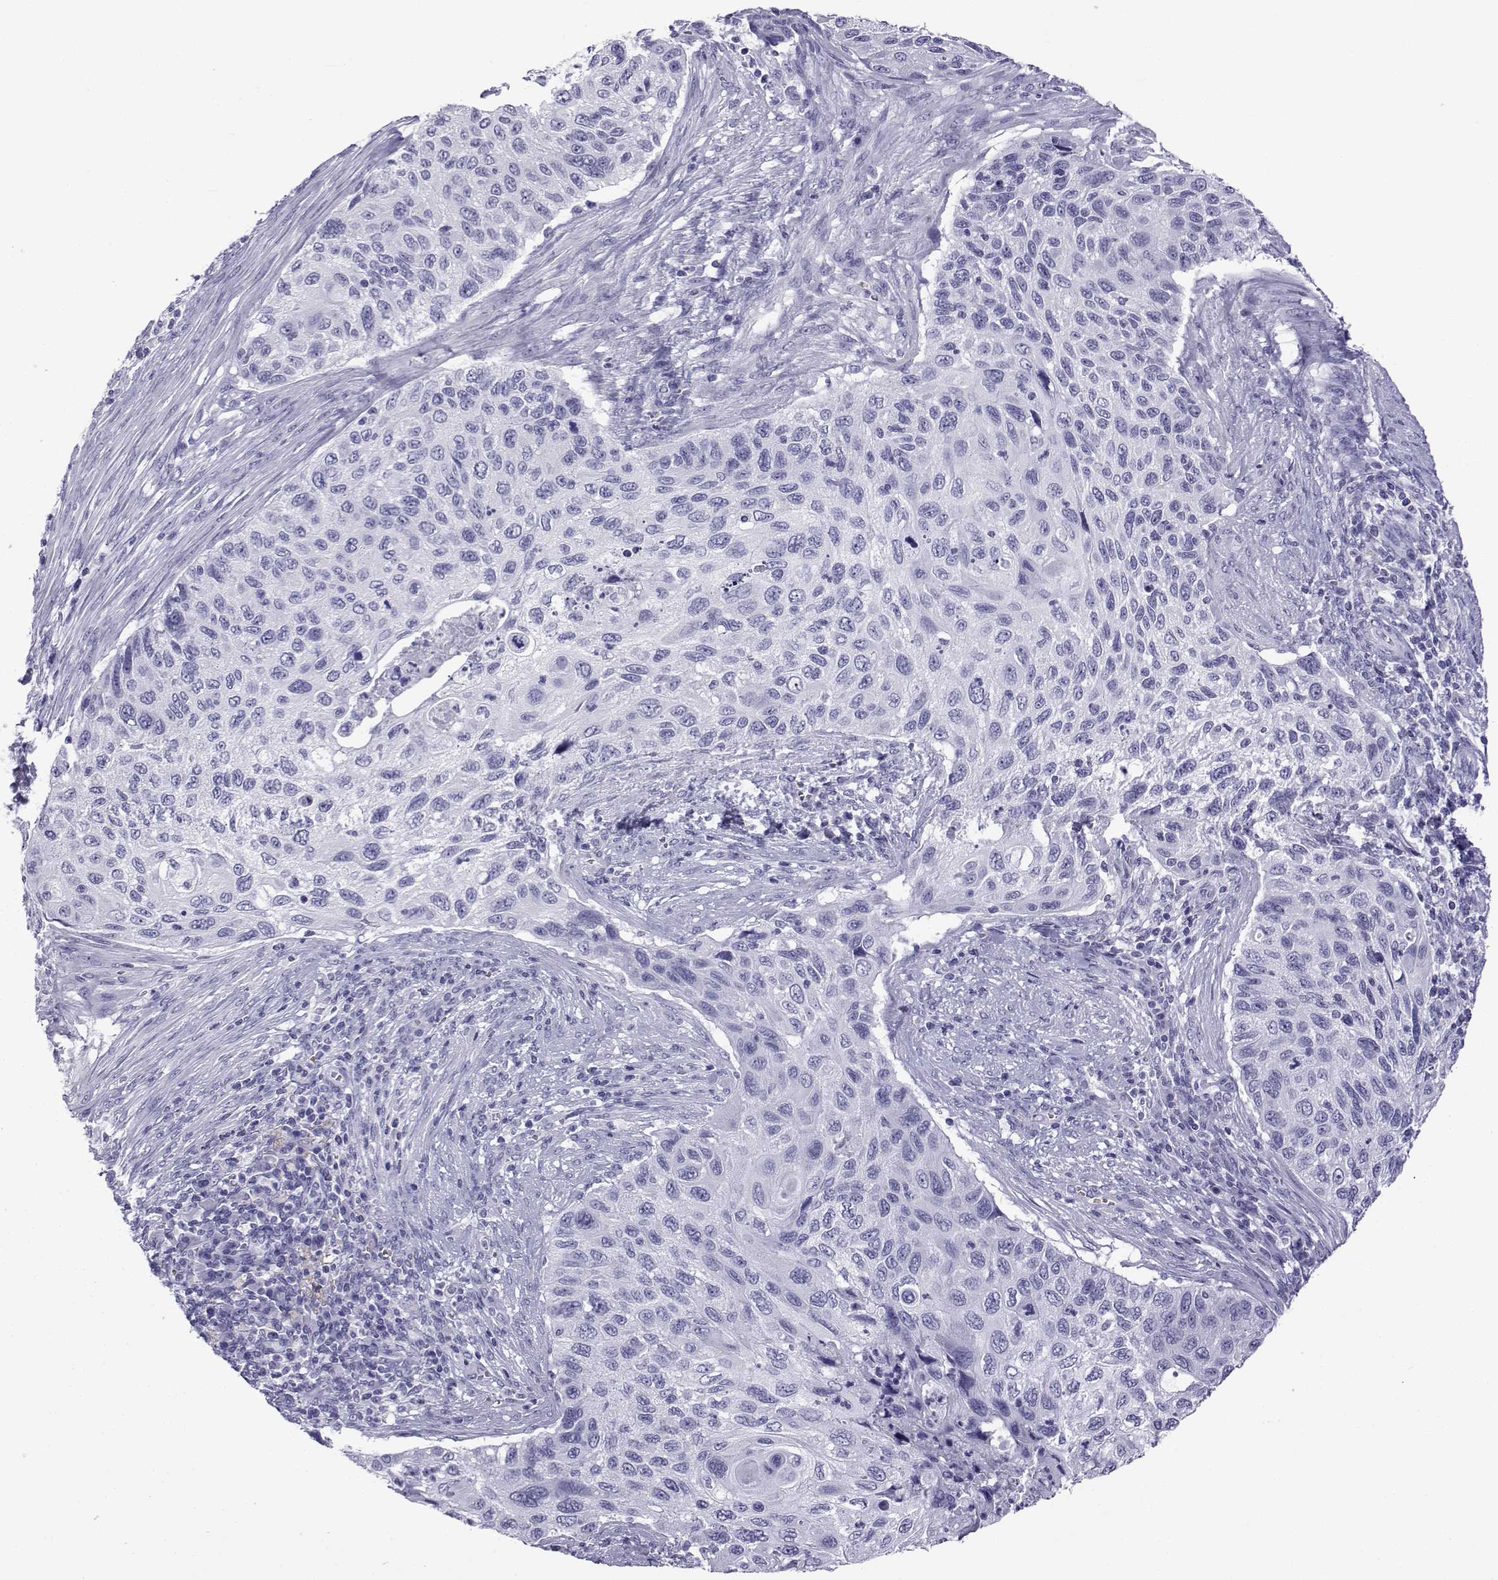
{"staining": {"intensity": "negative", "quantity": "none", "location": "none"}, "tissue": "cervical cancer", "cell_type": "Tumor cells", "image_type": "cancer", "snomed": [{"axis": "morphology", "description": "Squamous cell carcinoma, NOS"}, {"axis": "topography", "description": "Cervix"}], "caption": "Immunohistochemistry (IHC) of human squamous cell carcinoma (cervical) demonstrates no expression in tumor cells. (DAB (3,3'-diaminobenzidine) immunohistochemistry (IHC) visualized using brightfield microscopy, high magnification).", "gene": "ACTL7A", "patient": {"sex": "female", "age": 70}}